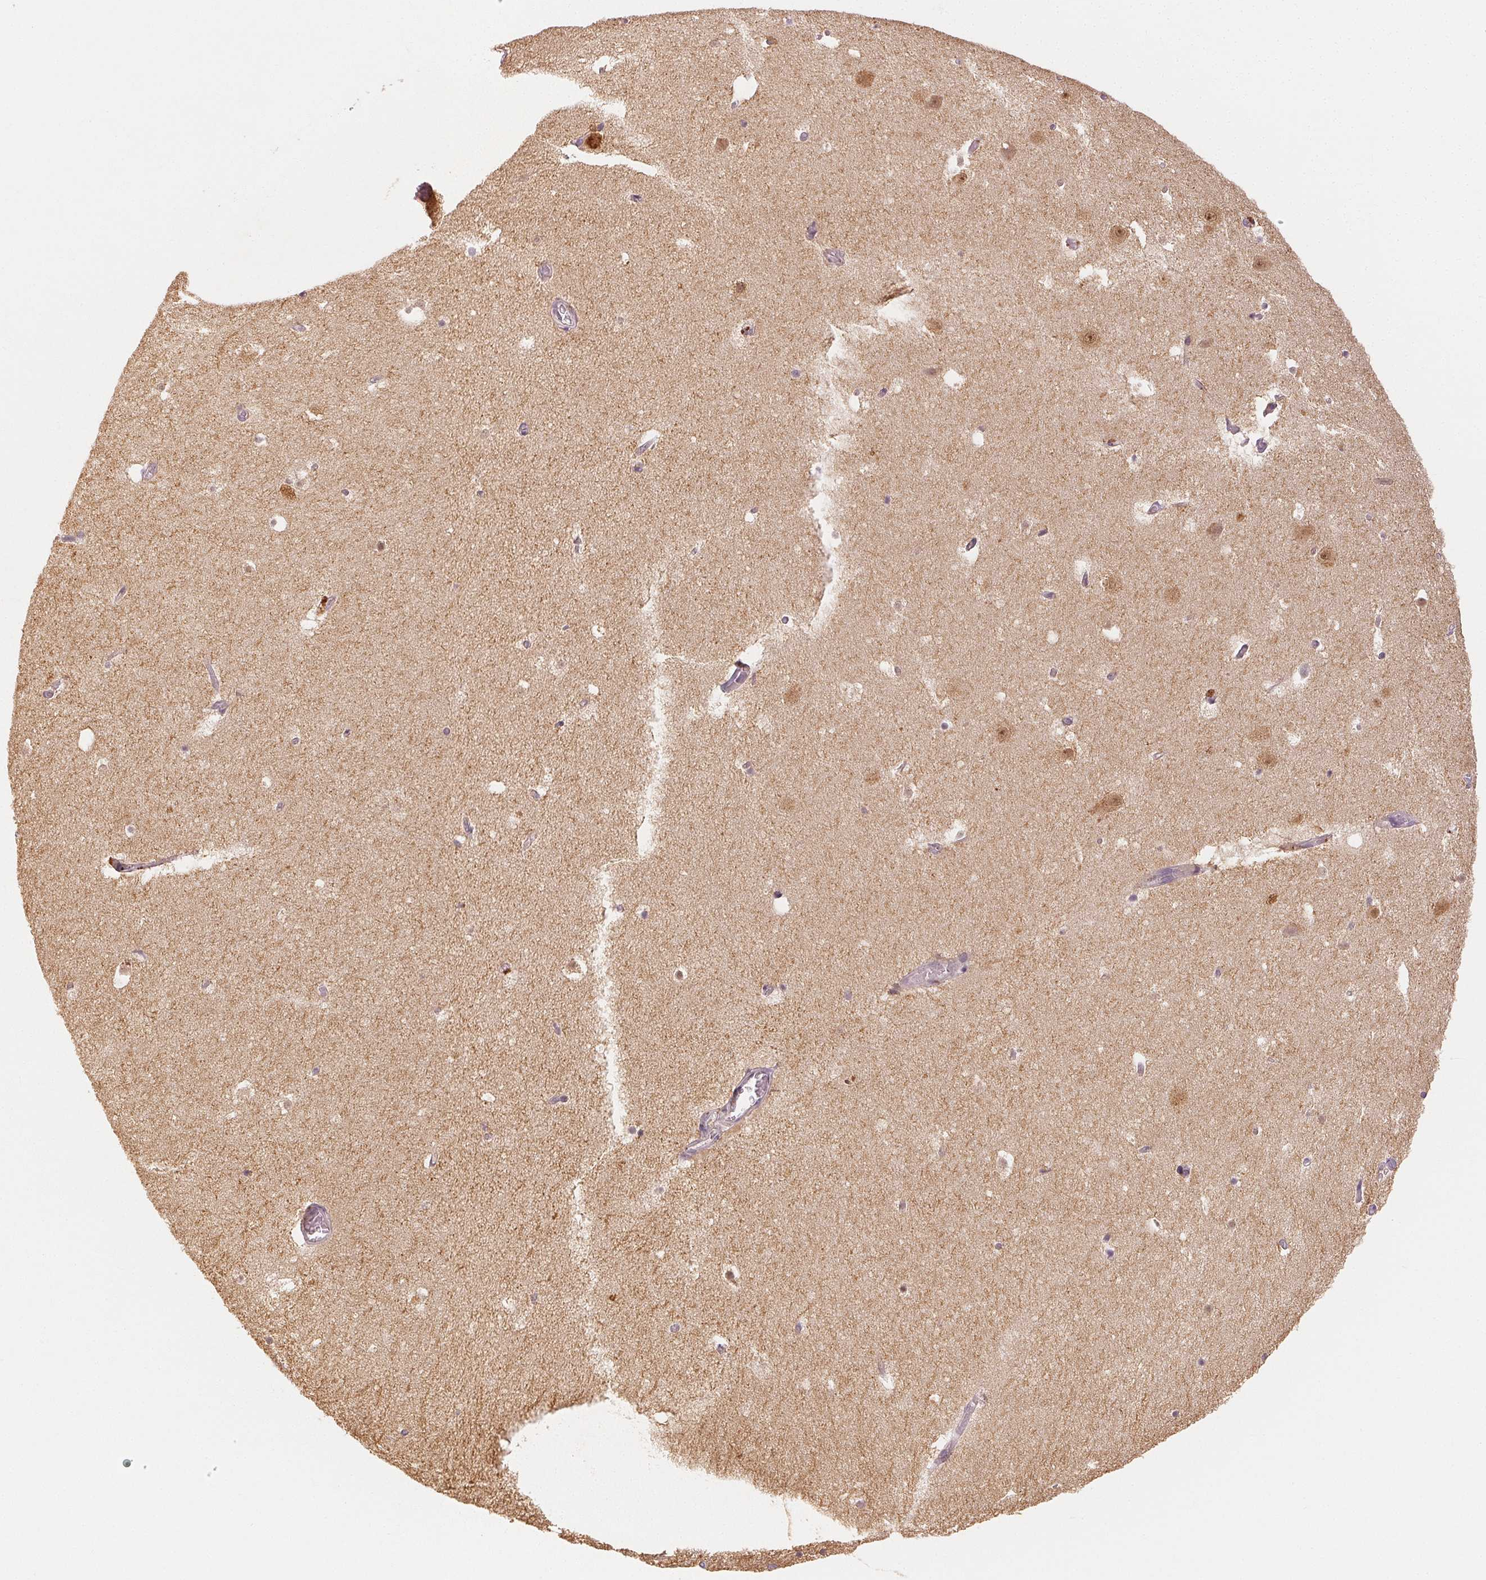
{"staining": {"intensity": "negative", "quantity": "none", "location": "none"}, "tissue": "hippocampus", "cell_type": "Glial cells", "image_type": "normal", "snomed": [{"axis": "morphology", "description": "Normal tissue, NOS"}, {"axis": "topography", "description": "Hippocampus"}], "caption": "An image of hippocampus stained for a protein demonstrates no brown staining in glial cells. Nuclei are stained in blue.", "gene": "MAP1LC3A", "patient": {"sex": "female", "age": 52}}